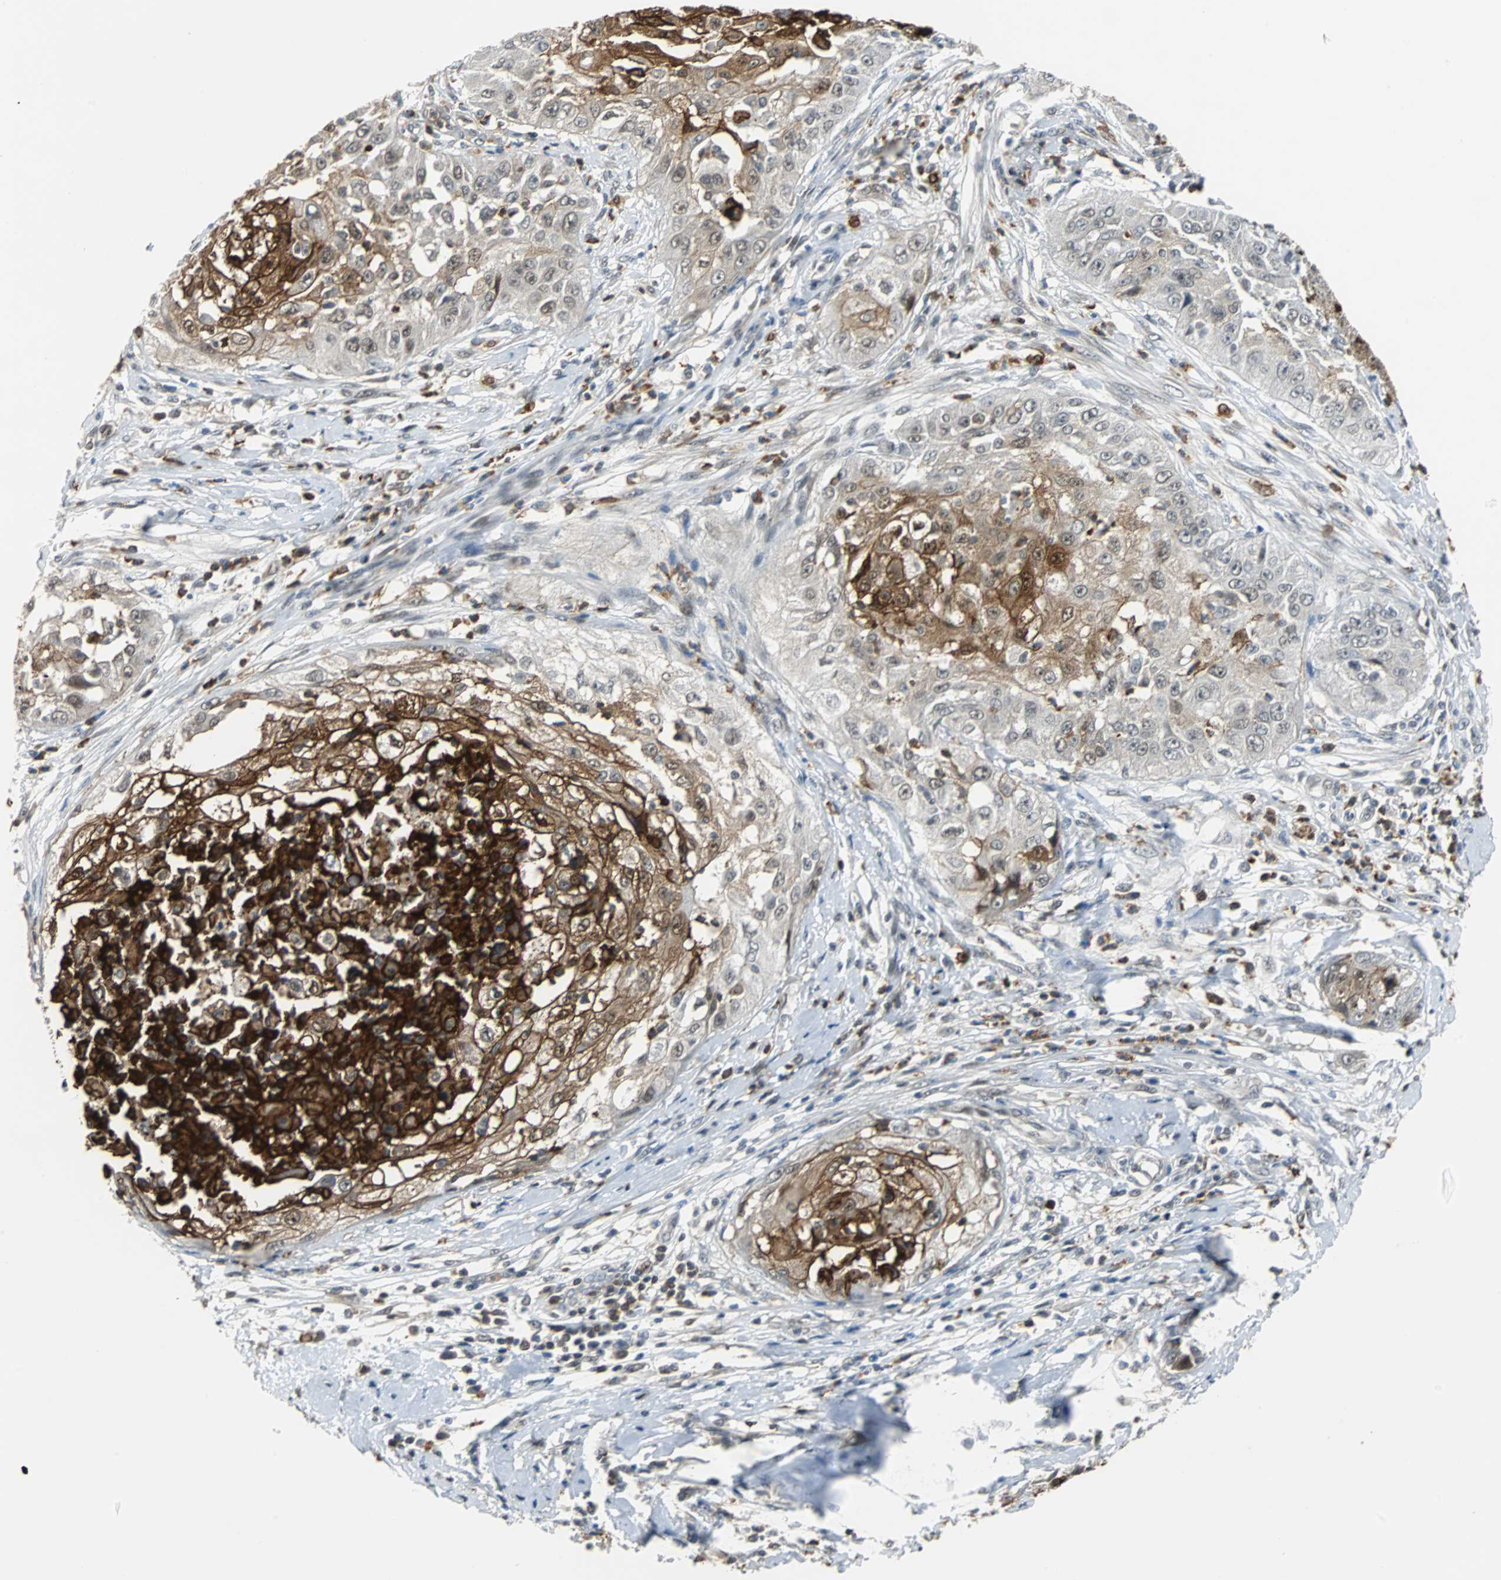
{"staining": {"intensity": "strong", "quantity": "25%-75%", "location": "cytoplasmic/membranous,nuclear"}, "tissue": "cervical cancer", "cell_type": "Tumor cells", "image_type": "cancer", "snomed": [{"axis": "morphology", "description": "Squamous cell carcinoma, NOS"}, {"axis": "topography", "description": "Cervix"}], "caption": "Human cervical squamous cell carcinoma stained for a protein (brown) exhibits strong cytoplasmic/membranous and nuclear positive staining in about 25%-75% of tumor cells.", "gene": "SIRT1", "patient": {"sex": "female", "age": 64}}